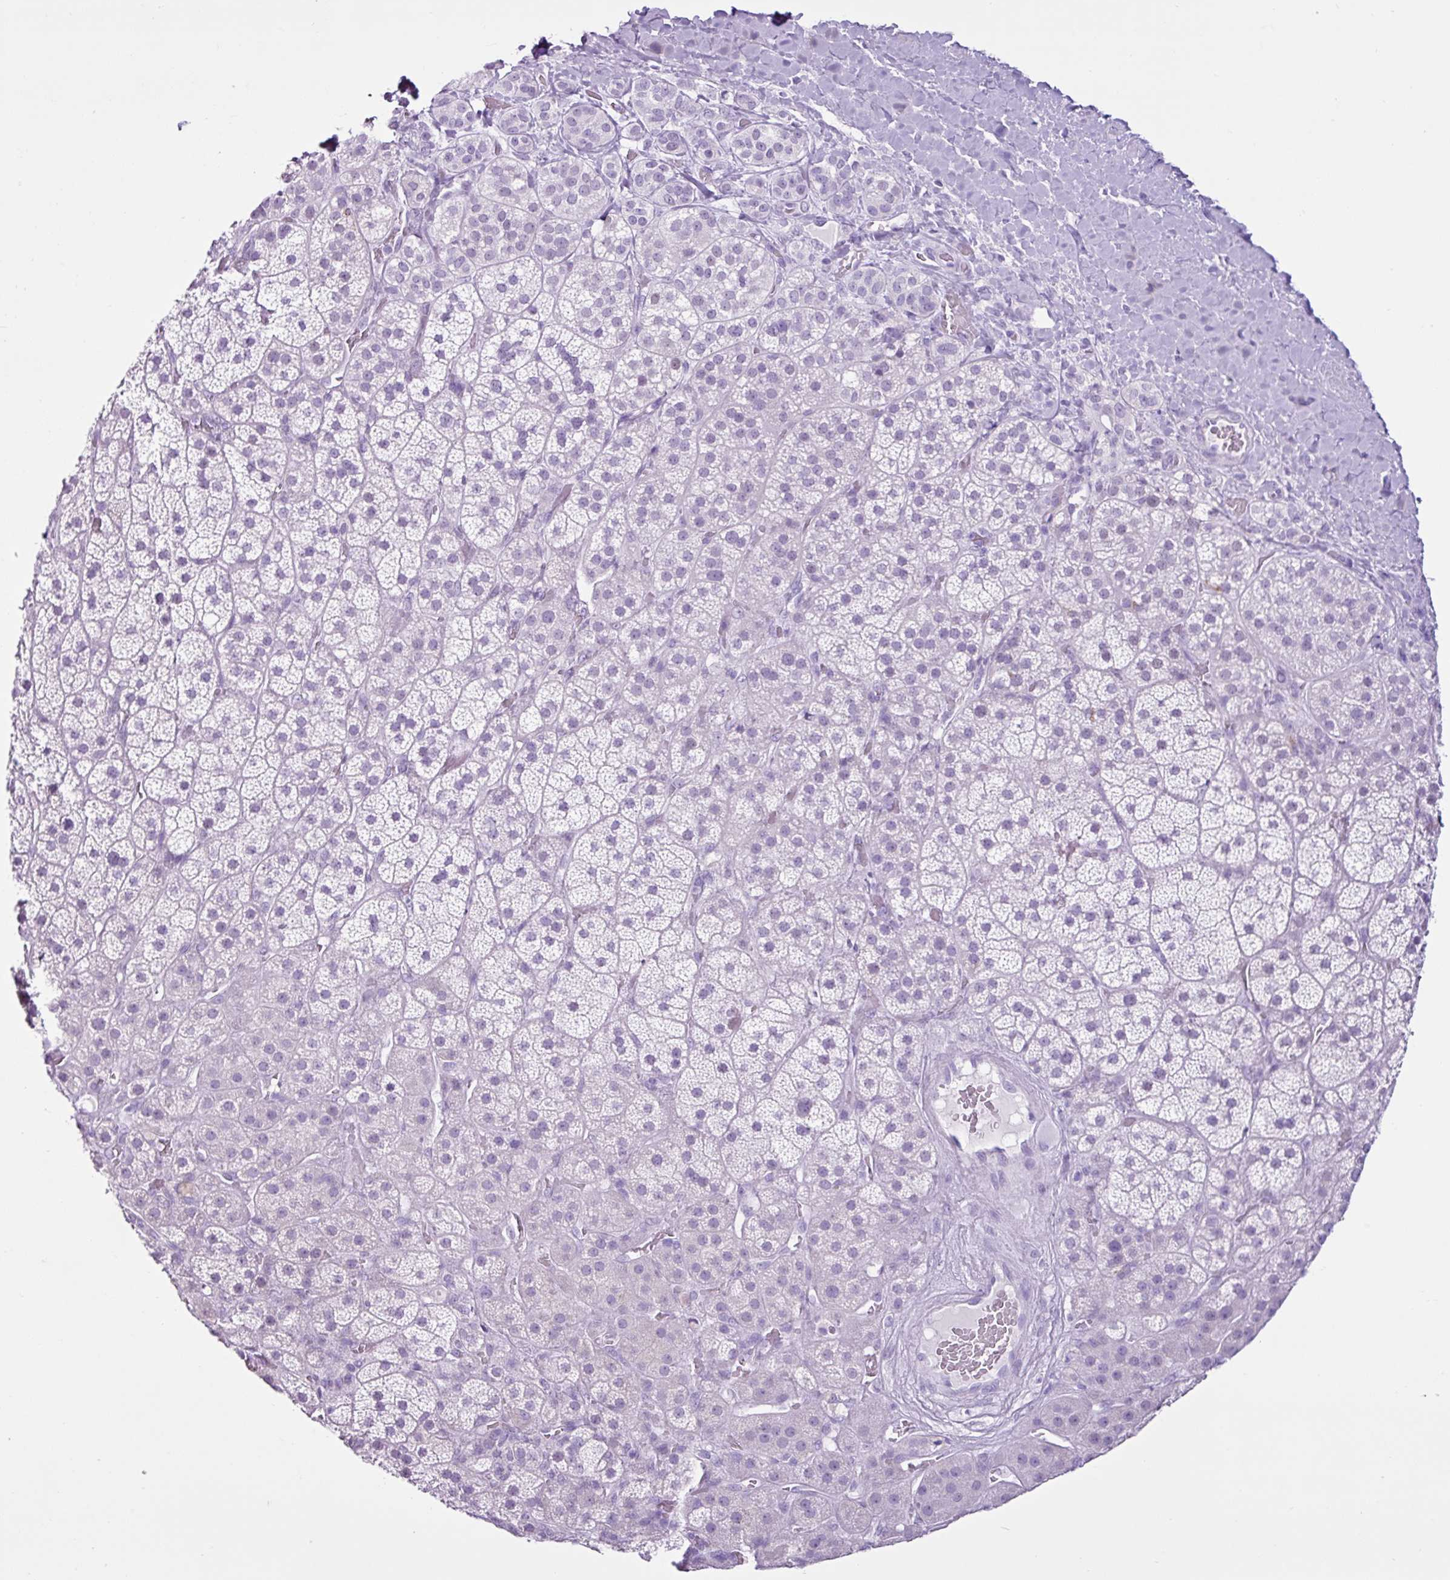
{"staining": {"intensity": "weak", "quantity": "<25%", "location": "nuclear"}, "tissue": "adrenal gland", "cell_type": "Glandular cells", "image_type": "normal", "snomed": [{"axis": "morphology", "description": "Normal tissue, NOS"}, {"axis": "topography", "description": "Adrenal gland"}], "caption": "IHC histopathology image of normal adrenal gland stained for a protein (brown), which reveals no positivity in glandular cells. (Immunohistochemistry, brightfield microscopy, high magnification).", "gene": "PGR", "patient": {"sex": "male", "age": 57}}